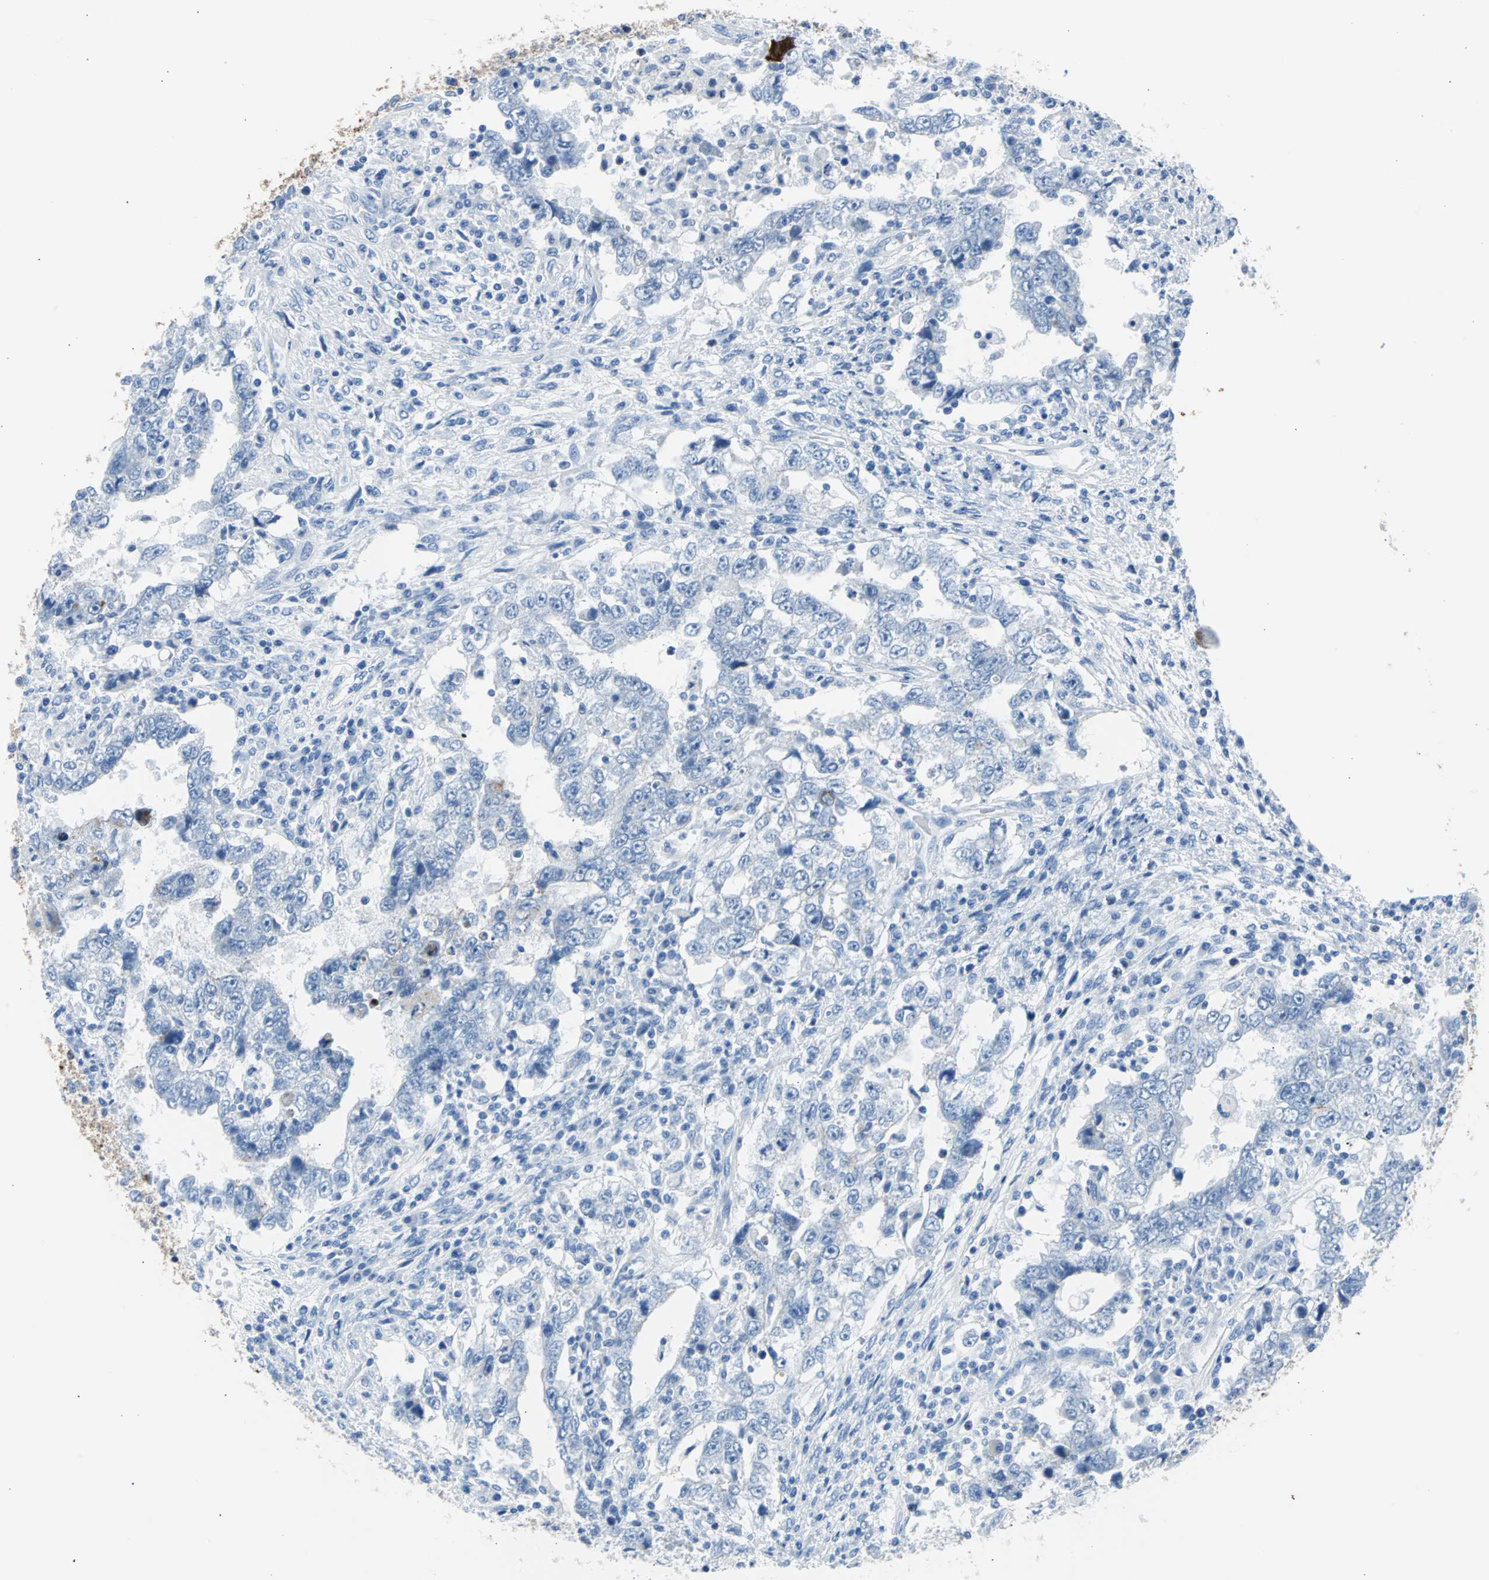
{"staining": {"intensity": "negative", "quantity": "none", "location": "none"}, "tissue": "testis cancer", "cell_type": "Tumor cells", "image_type": "cancer", "snomed": [{"axis": "morphology", "description": "Carcinoma, Embryonal, NOS"}, {"axis": "topography", "description": "Testis"}], "caption": "DAB immunohistochemical staining of testis cancer demonstrates no significant expression in tumor cells. (Immunohistochemistry, brightfield microscopy, high magnification).", "gene": "KRT7", "patient": {"sex": "male", "age": 26}}